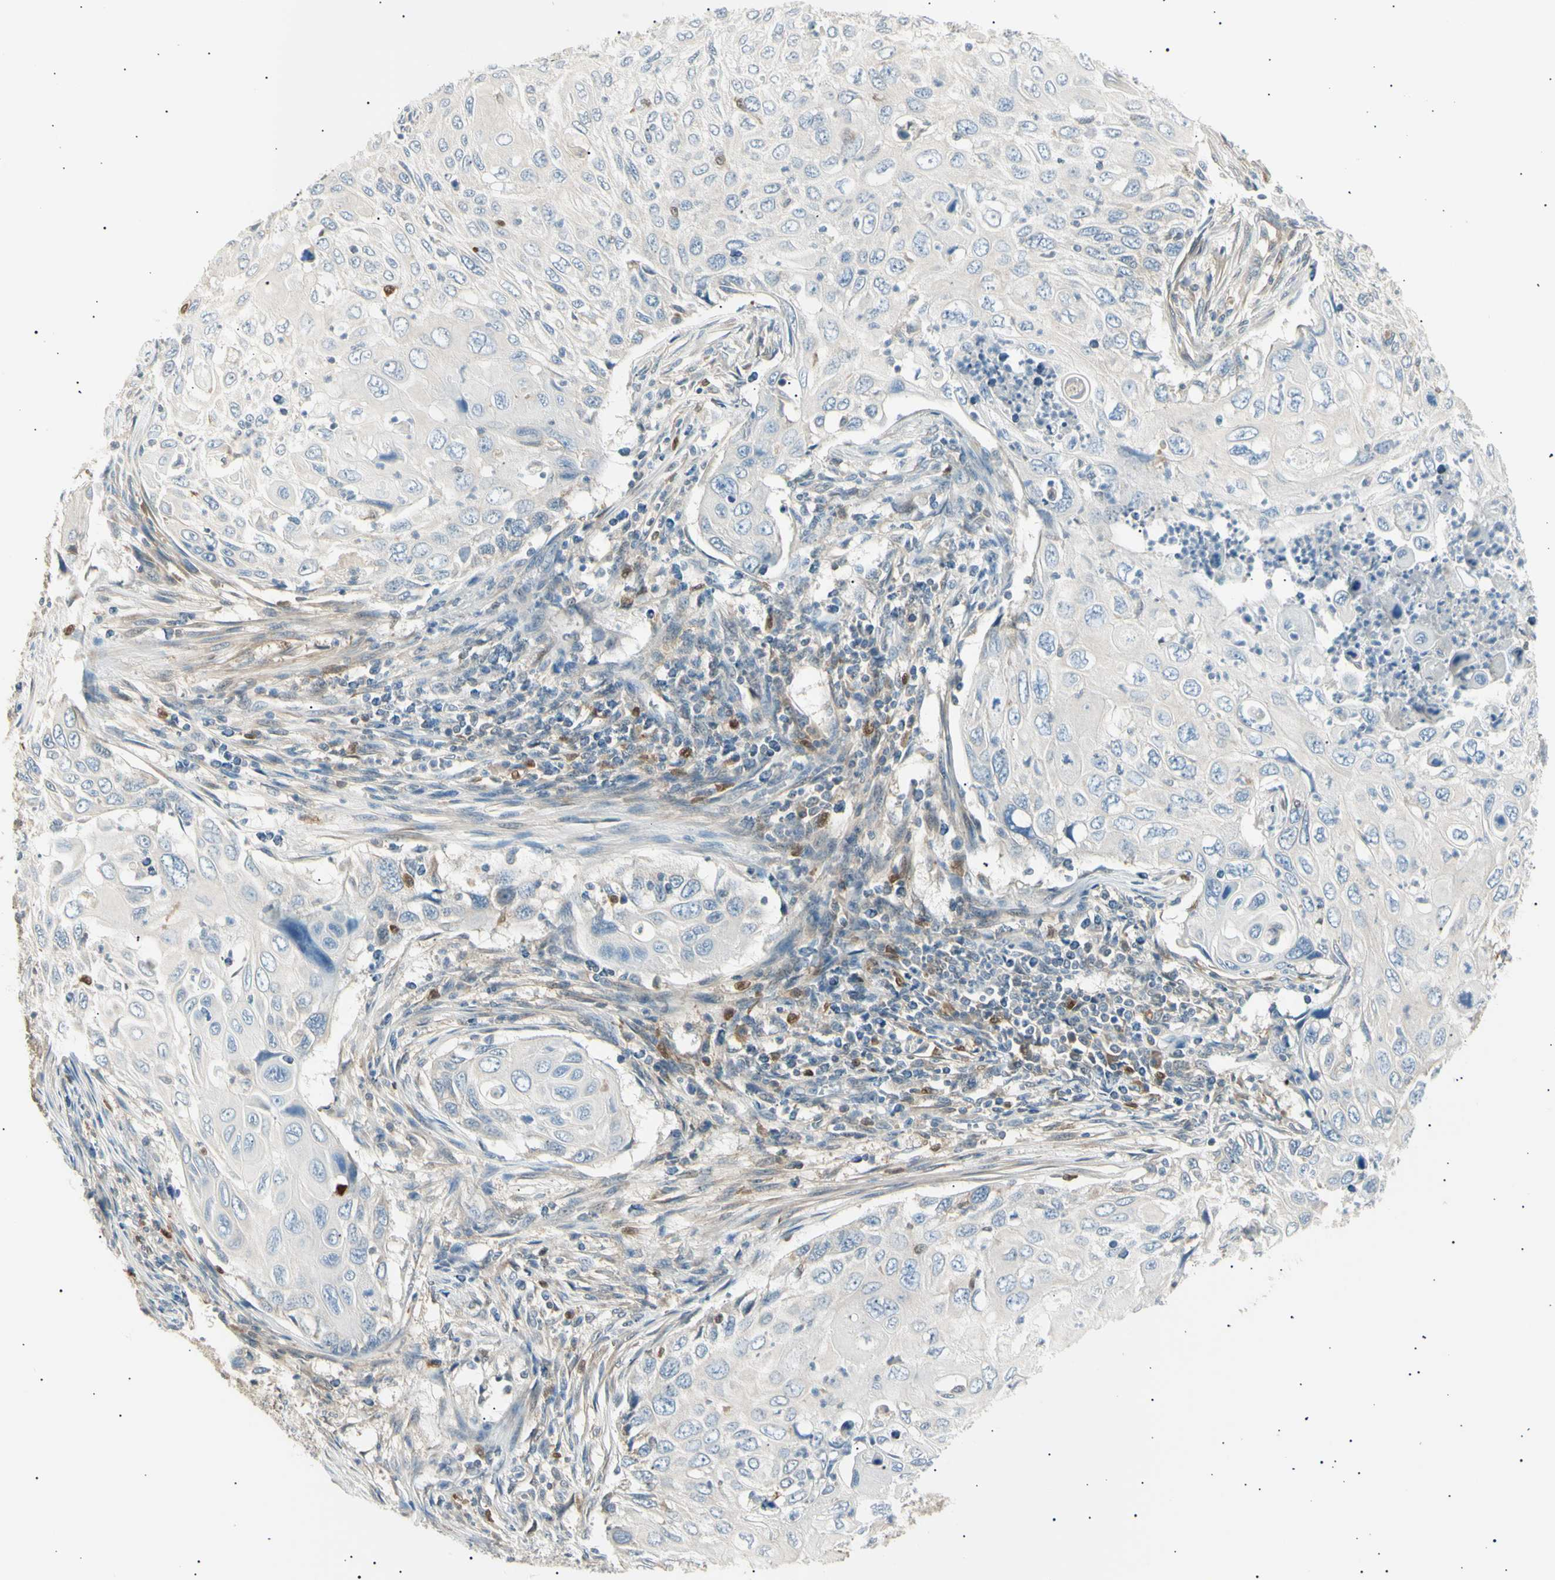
{"staining": {"intensity": "negative", "quantity": "none", "location": "none"}, "tissue": "cervical cancer", "cell_type": "Tumor cells", "image_type": "cancer", "snomed": [{"axis": "morphology", "description": "Squamous cell carcinoma, NOS"}, {"axis": "topography", "description": "Cervix"}], "caption": "A high-resolution image shows immunohistochemistry staining of cervical cancer (squamous cell carcinoma), which exhibits no significant positivity in tumor cells.", "gene": "LHPP", "patient": {"sex": "female", "age": 70}}